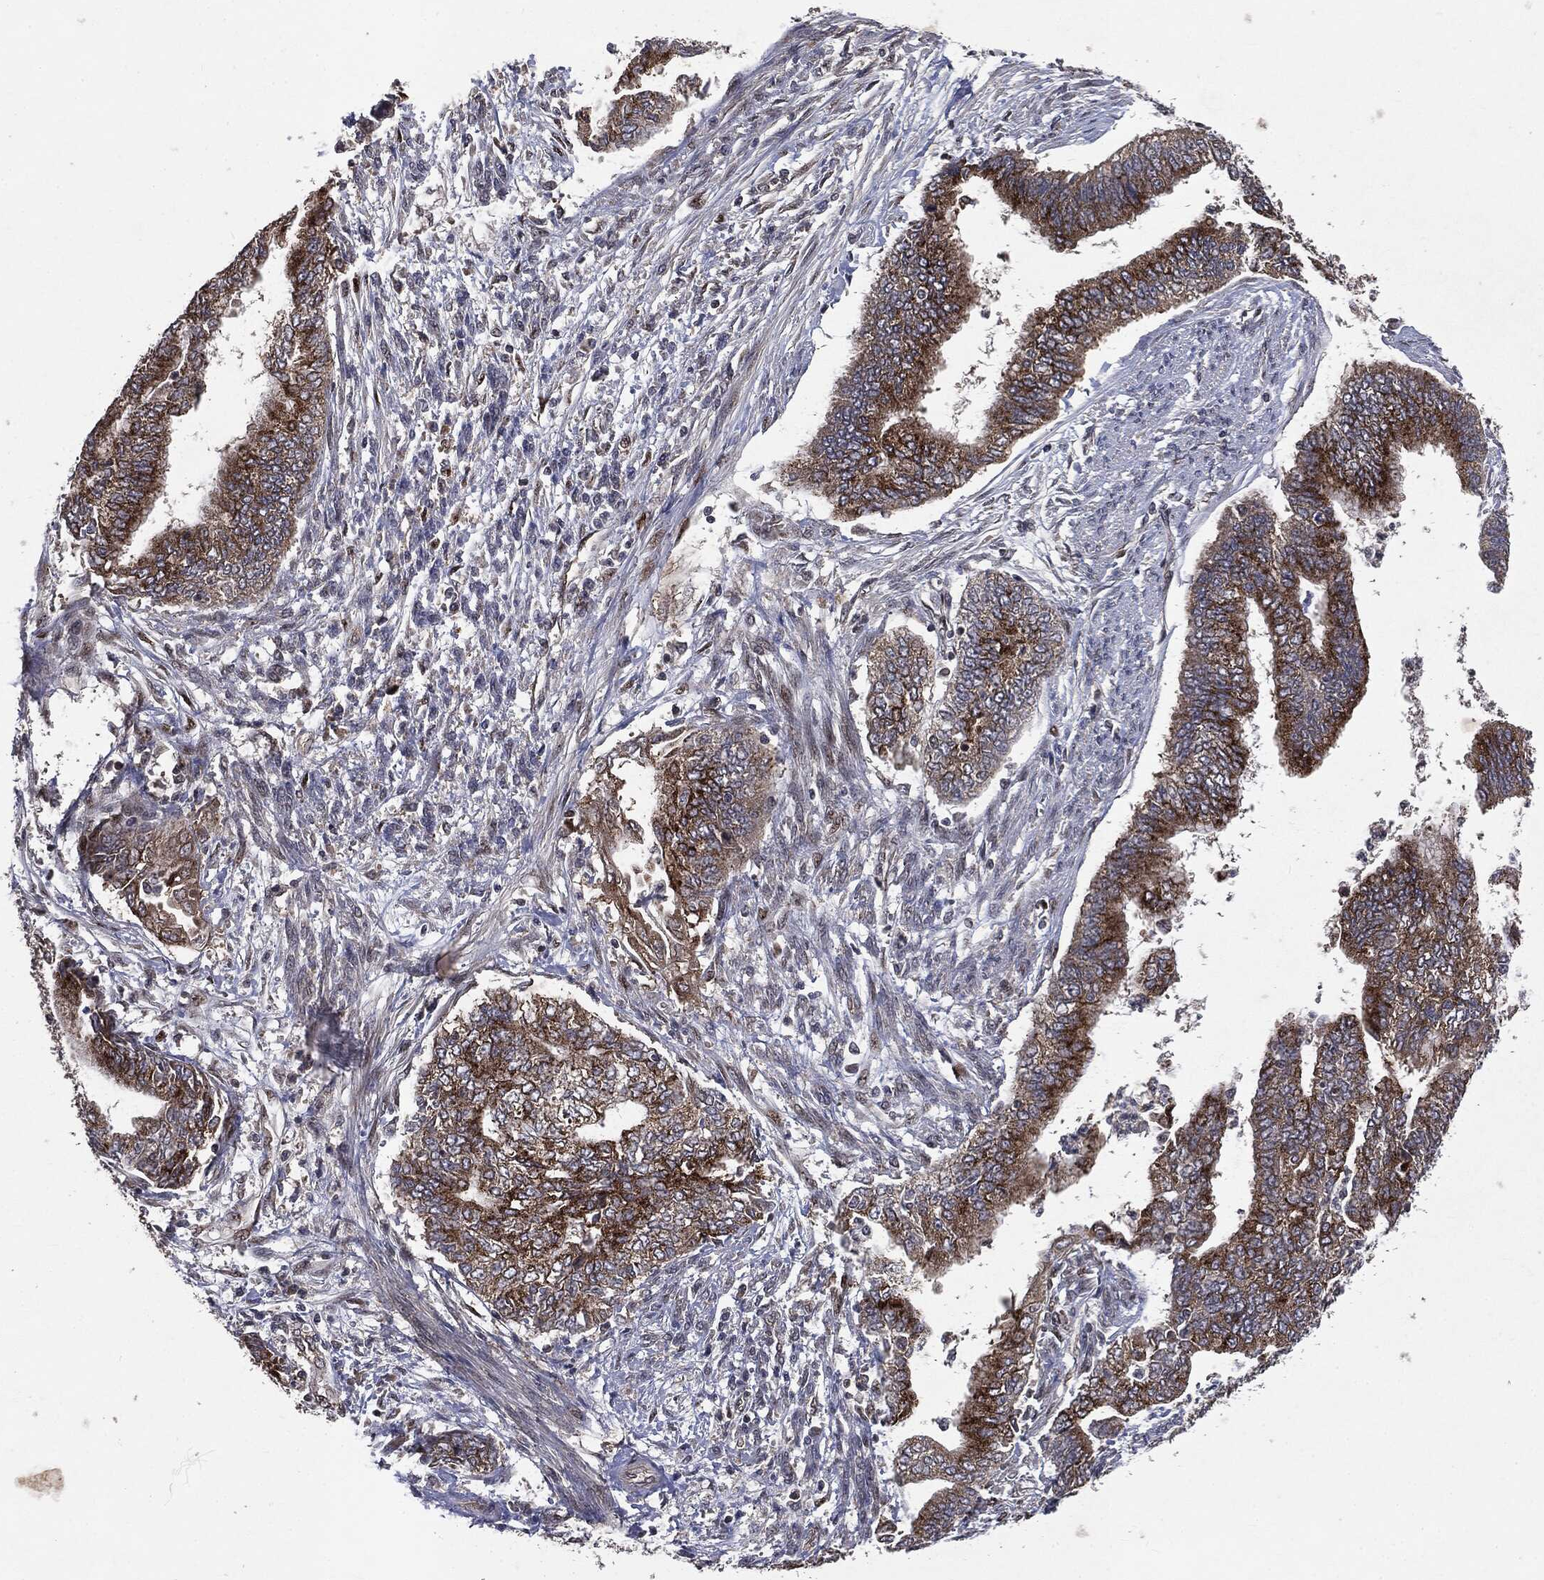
{"staining": {"intensity": "strong", "quantity": ">75%", "location": "cytoplasmic/membranous"}, "tissue": "endometrial cancer", "cell_type": "Tumor cells", "image_type": "cancer", "snomed": [{"axis": "morphology", "description": "Adenocarcinoma, NOS"}, {"axis": "topography", "description": "Endometrium"}], "caption": "Protein expression analysis of human endometrial cancer reveals strong cytoplasmic/membranous positivity in about >75% of tumor cells. (IHC, brightfield microscopy, high magnification).", "gene": "PLPPR2", "patient": {"sex": "female", "age": 65}}